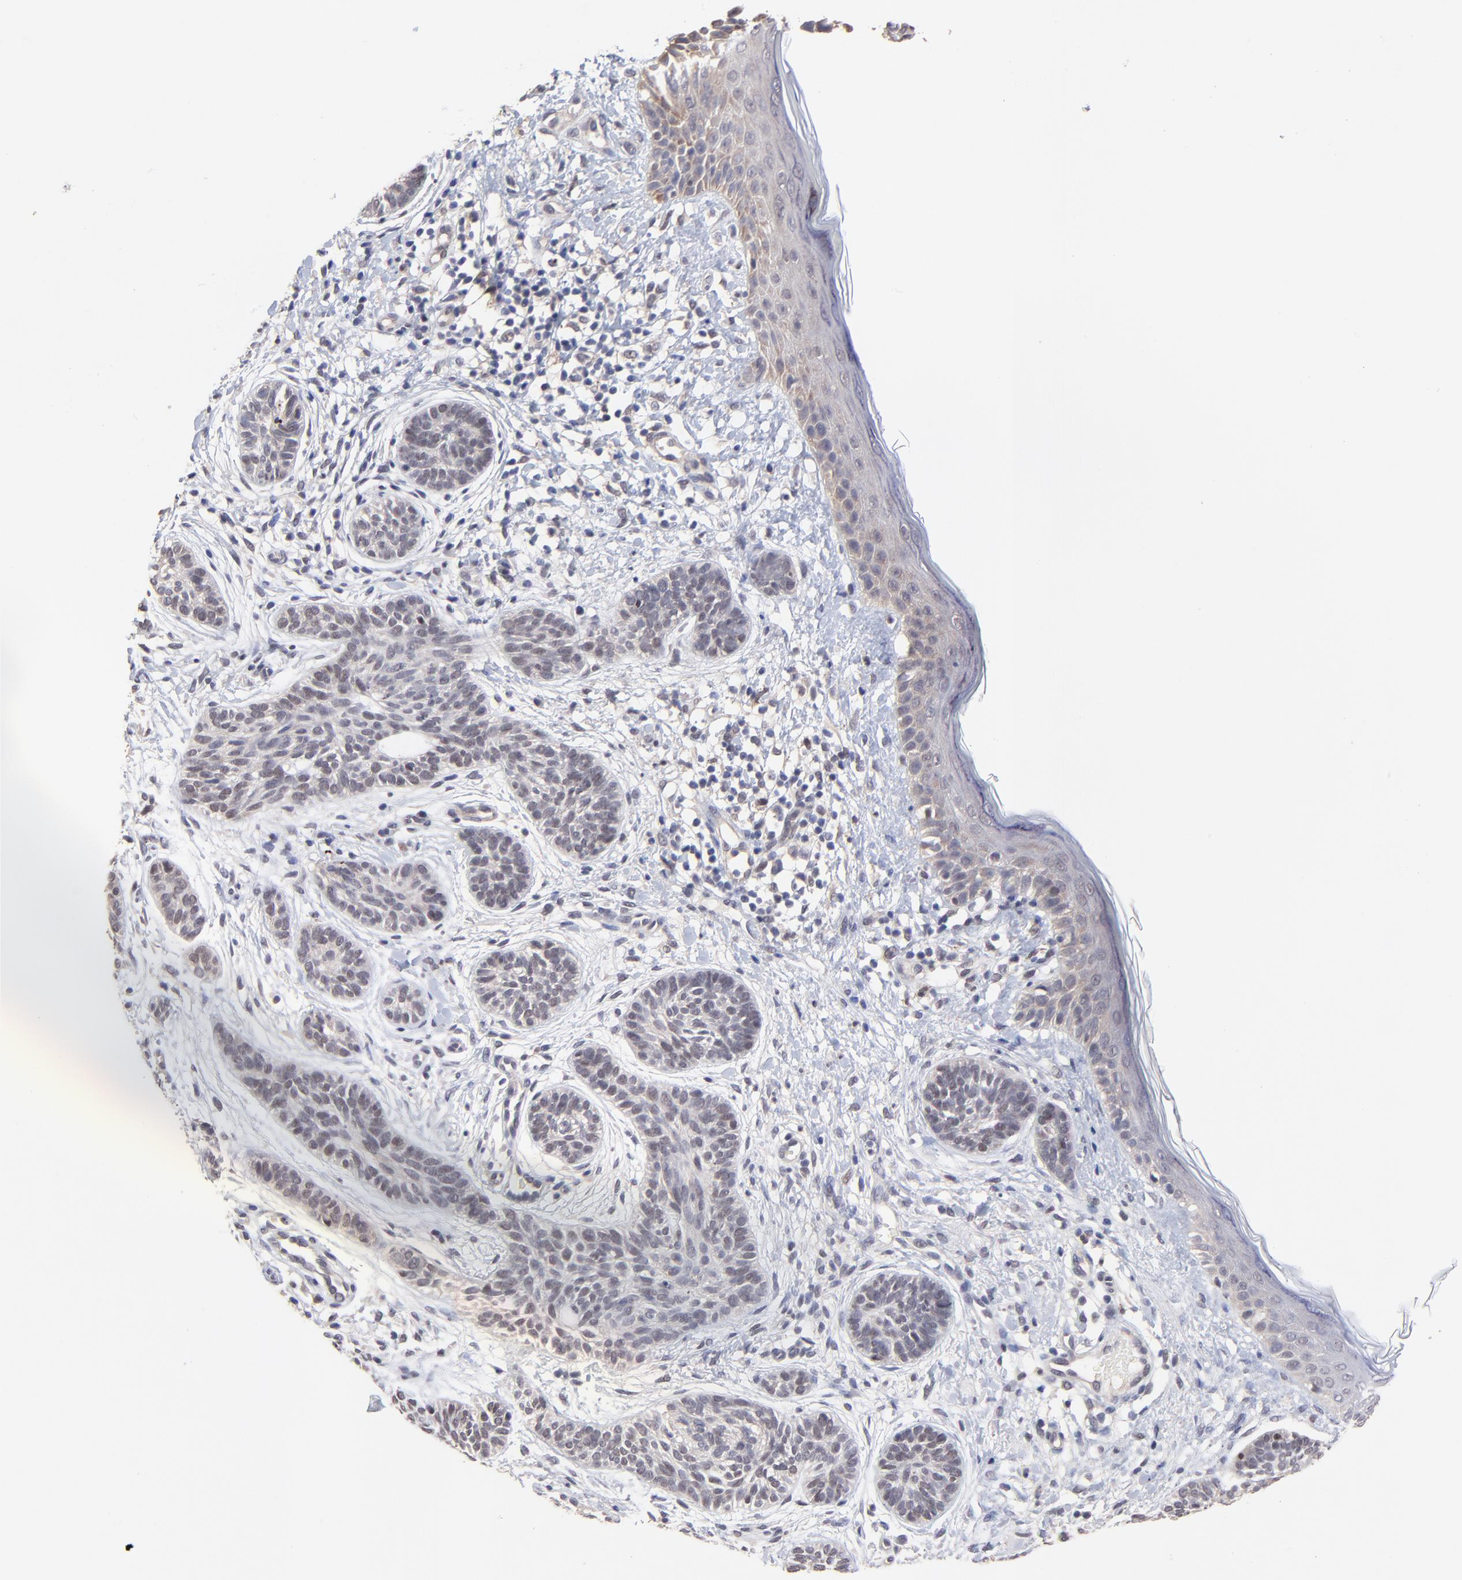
{"staining": {"intensity": "negative", "quantity": "none", "location": "none"}, "tissue": "skin cancer", "cell_type": "Tumor cells", "image_type": "cancer", "snomed": [{"axis": "morphology", "description": "Normal tissue, NOS"}, {"axis": "morphology", "description": "Basal cell carcinoma"}, {"axis": "topography", "description": "Skin"}], "caption": "Human skin cancer (basal cell carcinoma) stained for a protein using immunohistochemistry (IHC) demonstrates no positivity in tumor cells.", "gene": "ZNF747", "patient": {"sex": "male", "age": 63}}